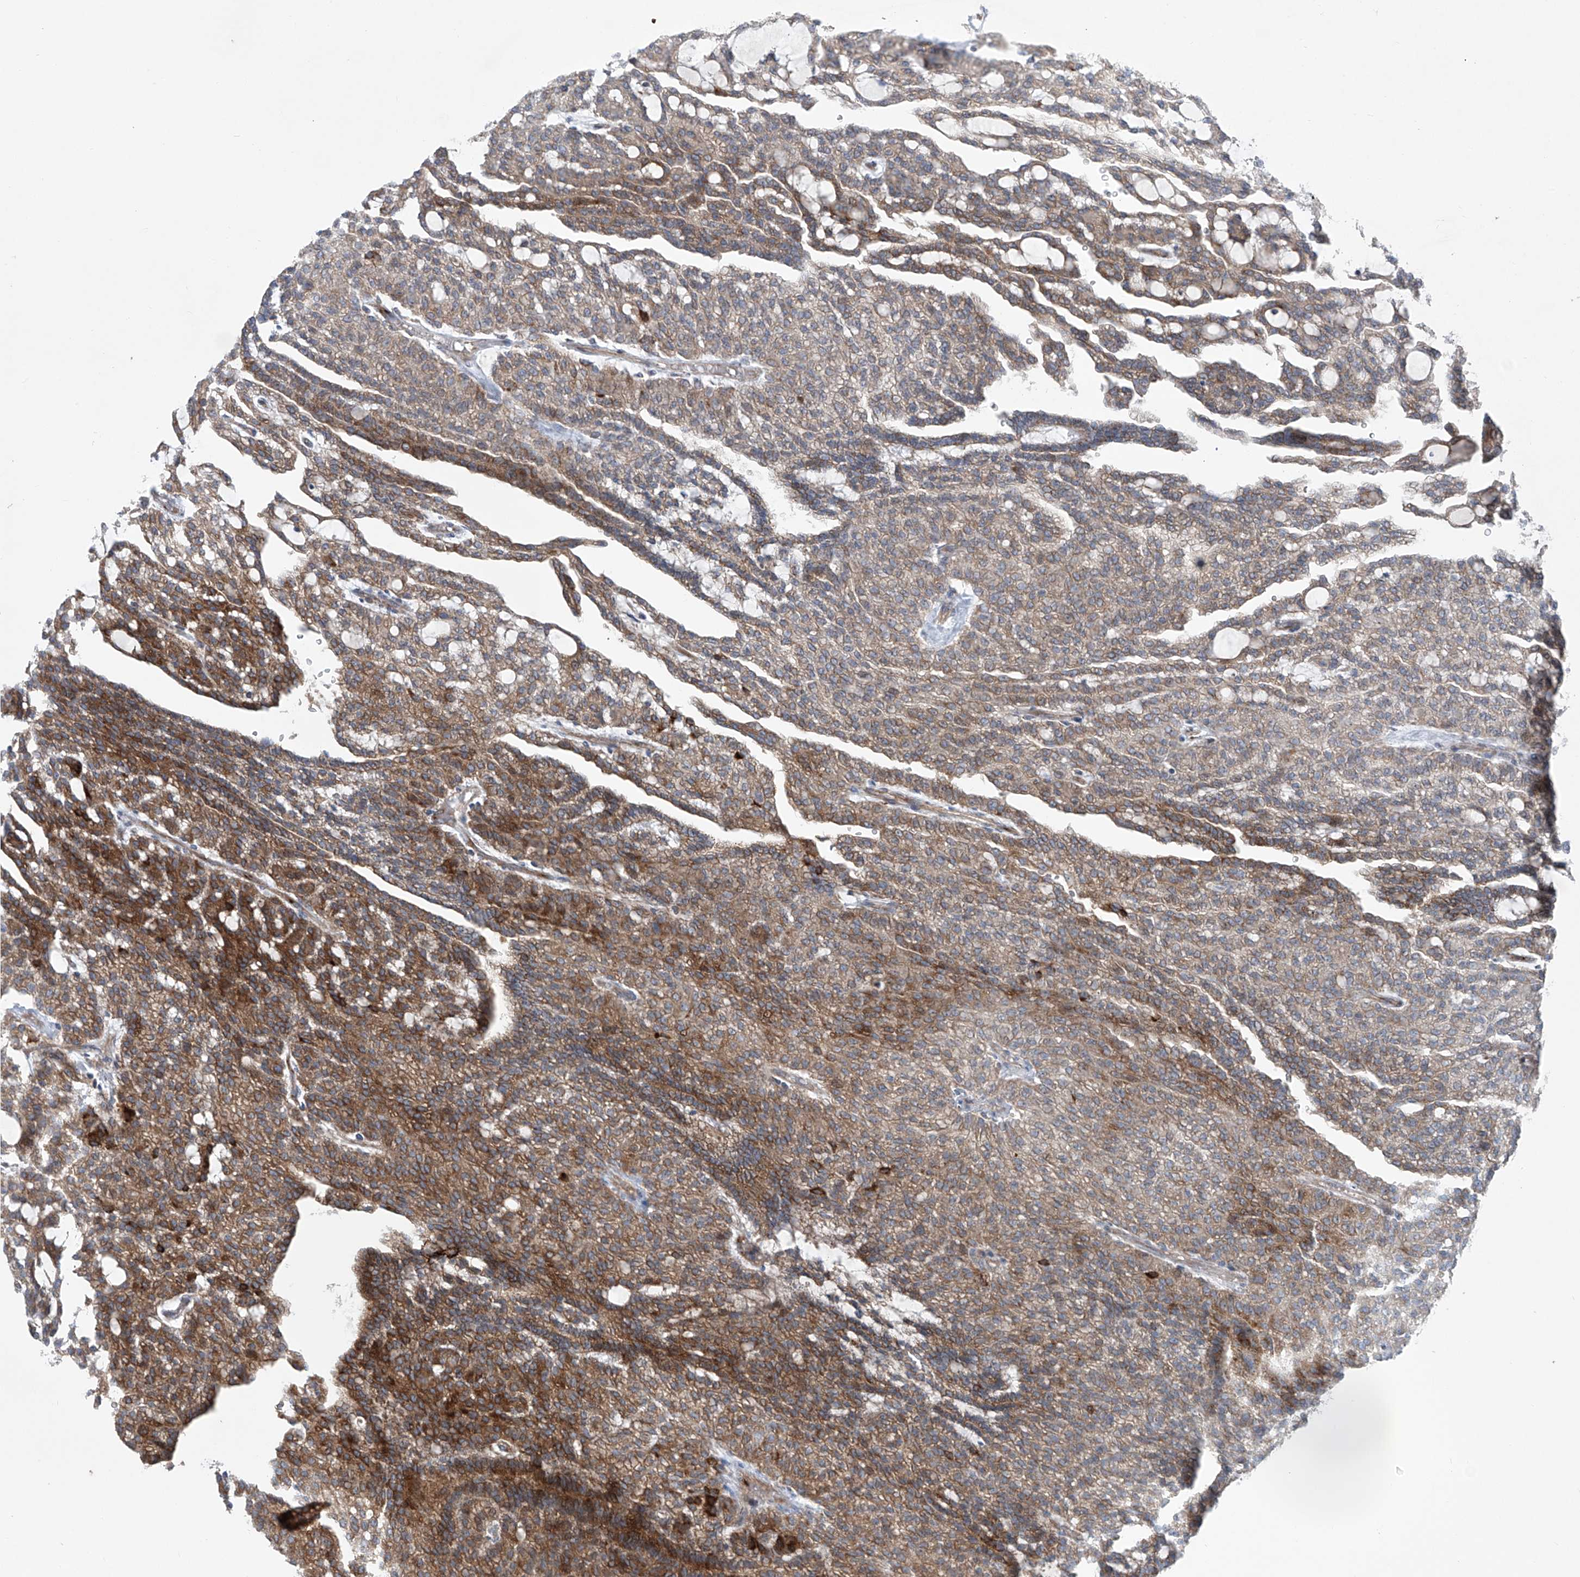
{"staining": {"intensity": "moderate", "quantity": ">75%", "location": "cytoplasmic/membranous"}, "tissue": "renal cancer", "cell_type": "Tumor cells", "image_type": "cancer", "snomed": [{"axis": "morphology", "description": "Adenocarcinoma, NOS"}, {"axis": "topography", "description": "Kidney"}], "caption": "Protein expression analysis of human renal cancer (adenocarcinoma) reveals moderate cytoplasmic/membranous expression in approximately >75% of tumor cells.", "gene": "KLC4", "patient": {"sex": "male", "age": 63}}